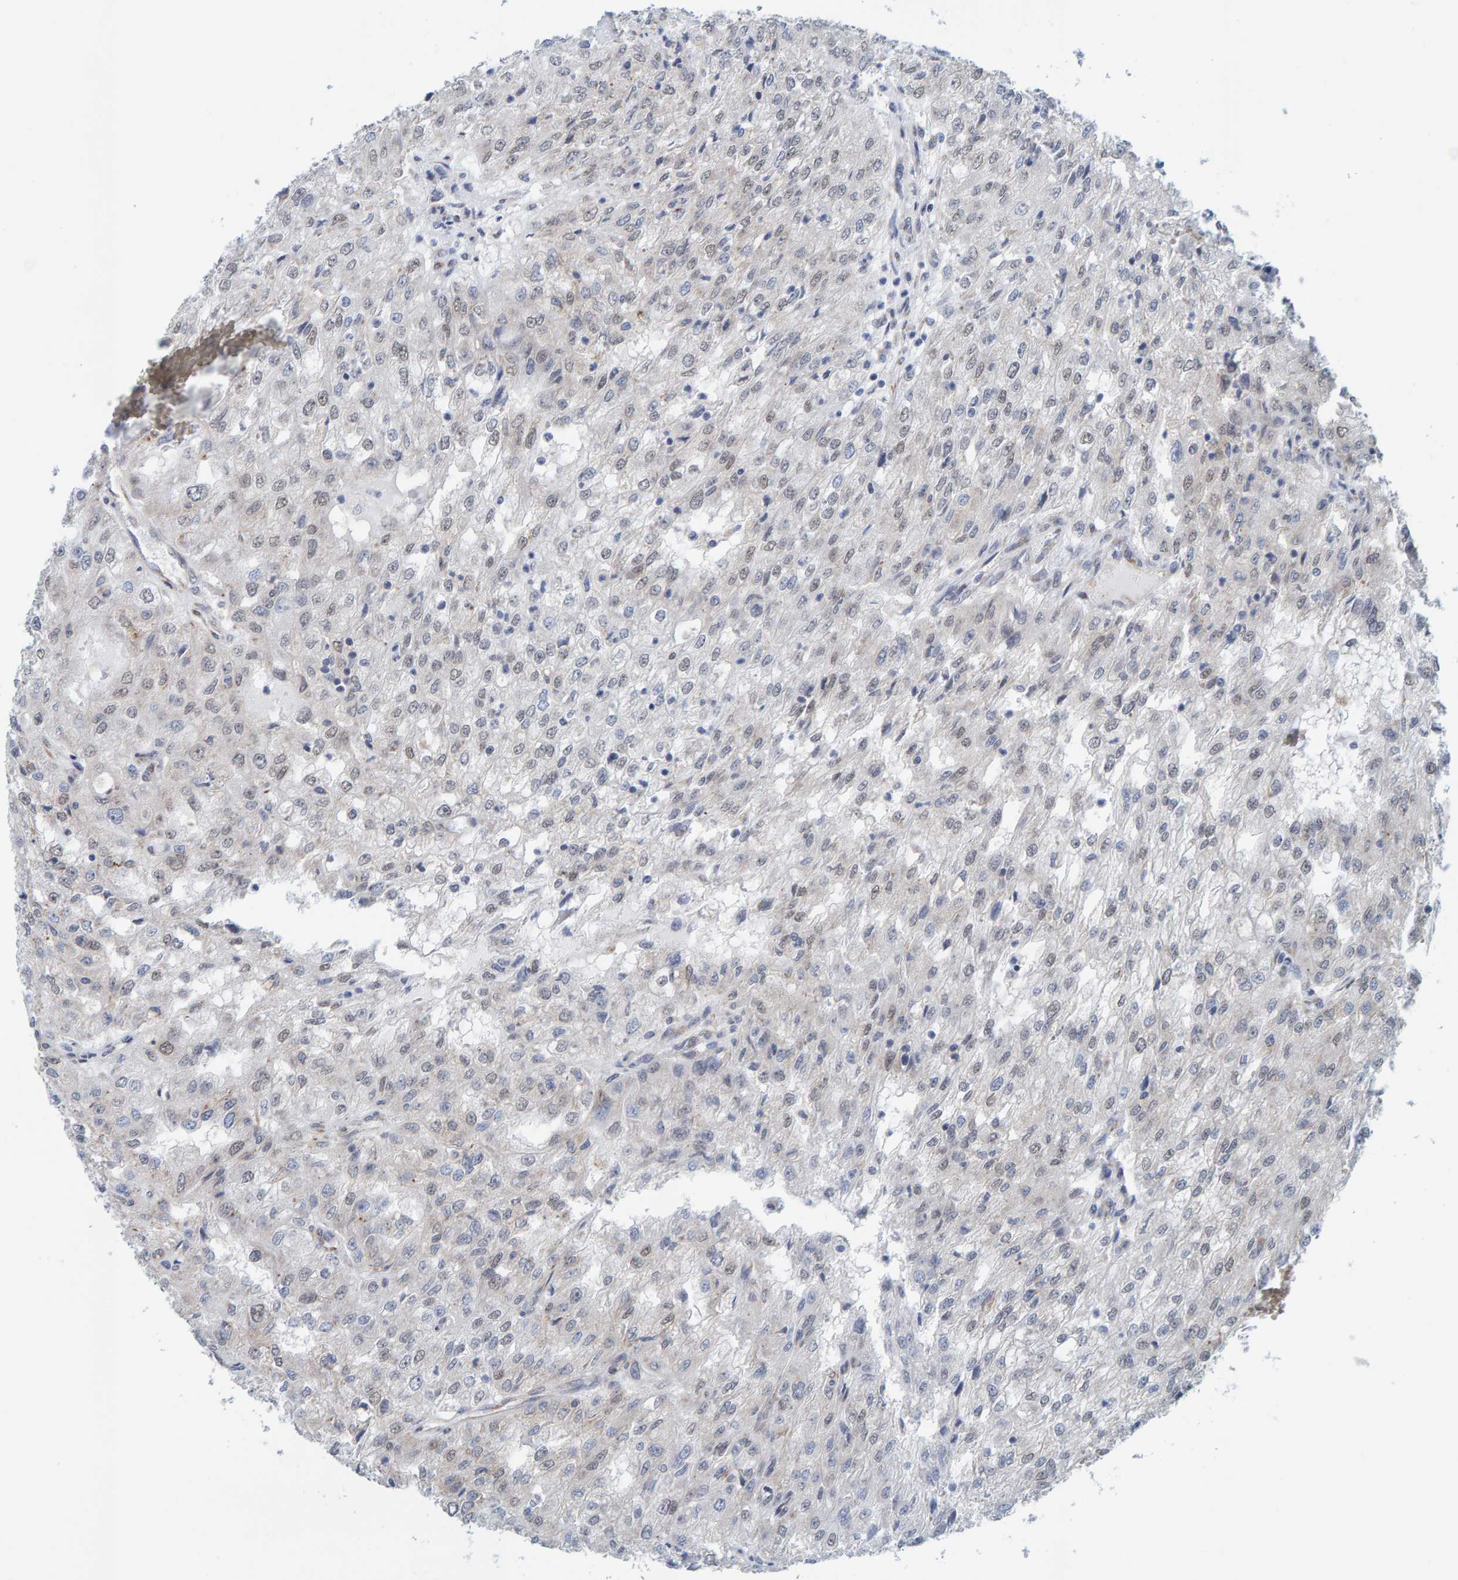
{"staining": {"intensity": "weak", "quantity": "<25%", "location": "nuclear"}, "tissue": "renal cancer", "cell_type": "Tumor cells", "image_type": "cancer", "snomed": [{"axis": "morphology", "description": "Adenocarcinoma, NOS"}, {"axis": "topography", "description": "Kidney"}], "caption": "Tumor cells show no significant positivity in renal cancer.", "gene": "SCRN2", "patient": {"sex": "female", "age": 54}}